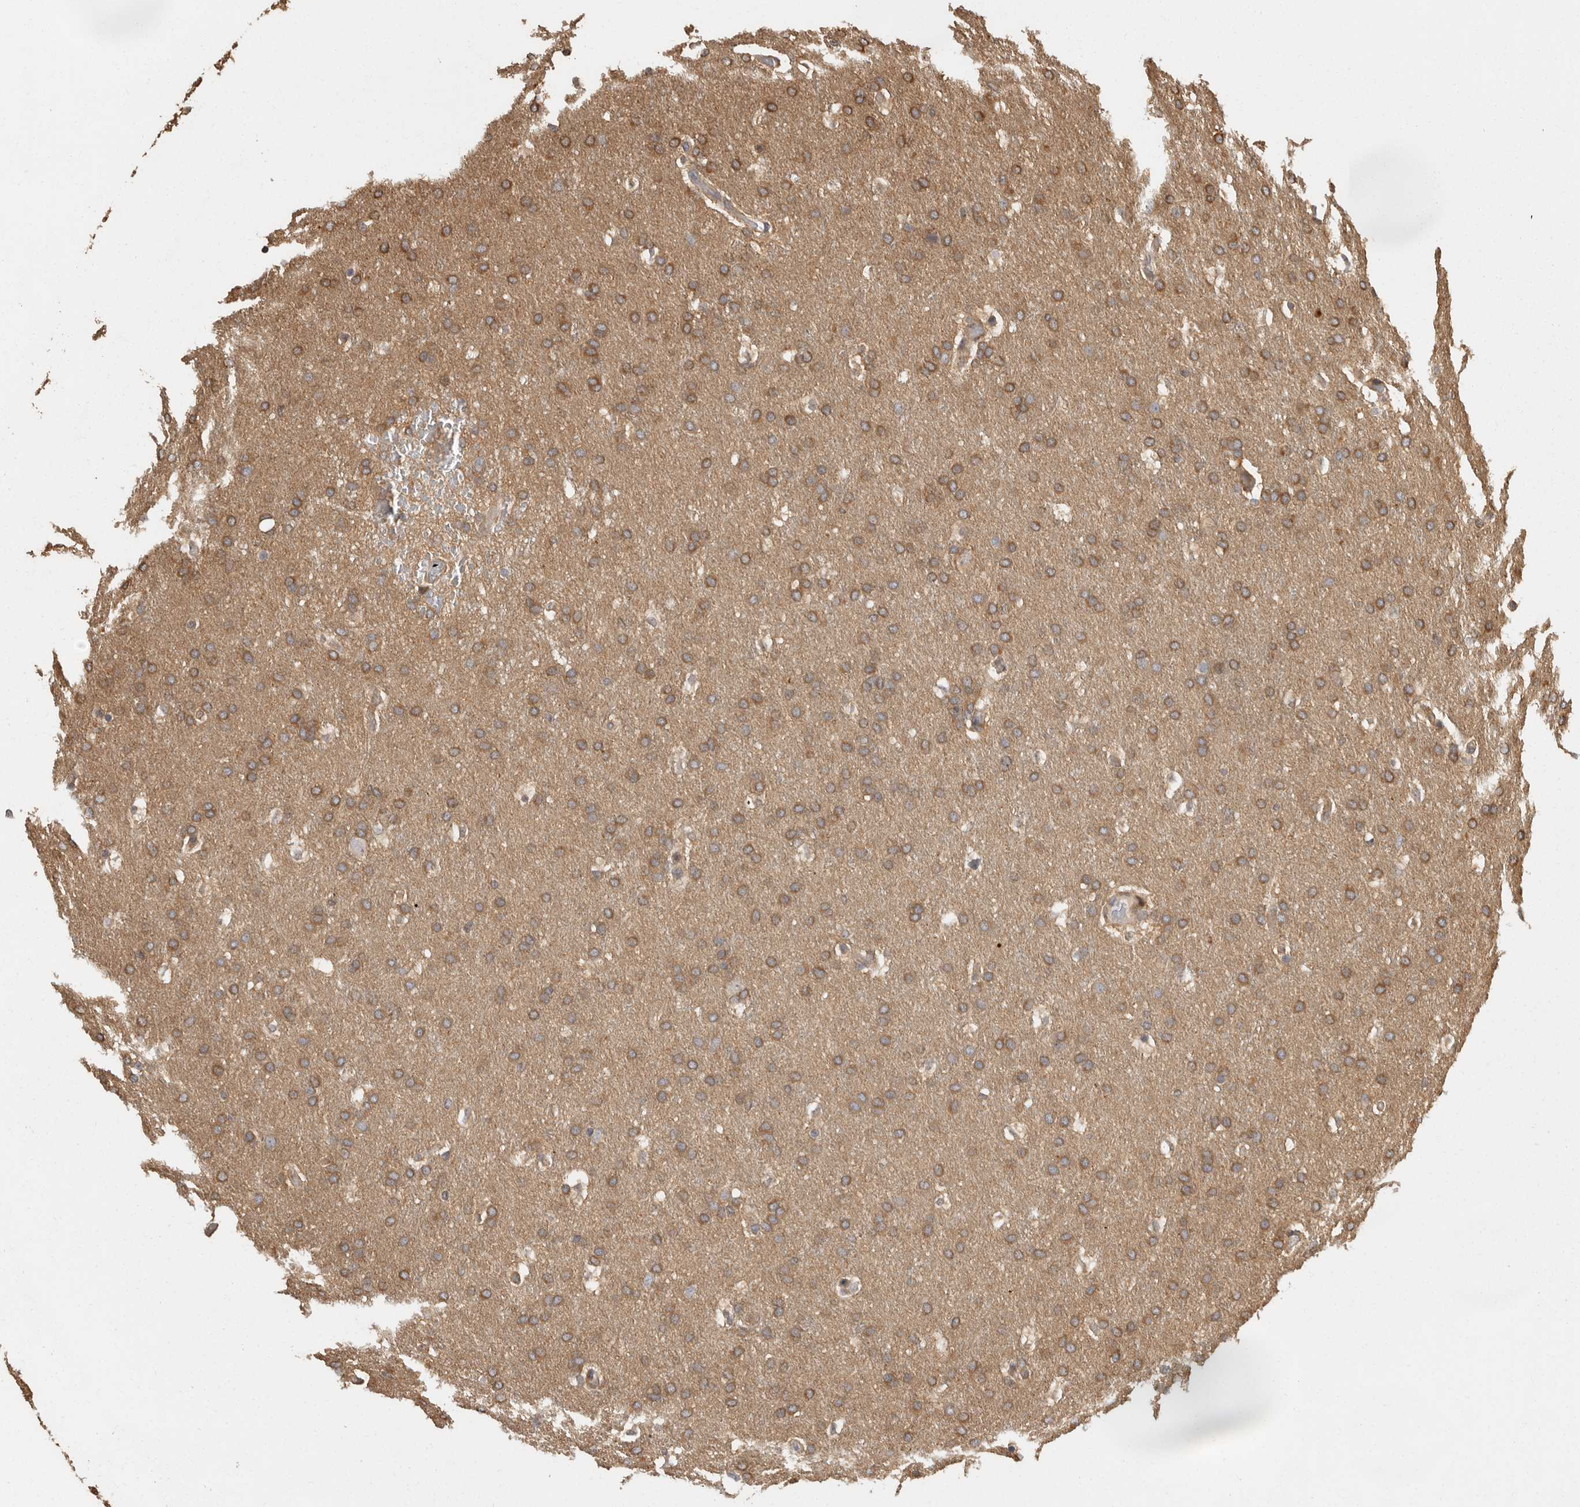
{"staining": {"intensity": "moderate", "quantity": ">75%", "location": "cytoplasmic/membranous"}, "tissue": "glioma", "cell_type": "Tumor cells", "image_type": "cancer", "snomed": [{"axis": "morphology", "description": "Glioma, malignant, Low grade"}, {"axis": "topography", "description": "Brain"}], "caption": "Moderate cytoplasmic/membranous protein positivity is seen in approximately >75% of tumor cells in low-grade glioma (malignant).", "gene": "SWT1", "patient": {"sex": "female", "age": 37}}